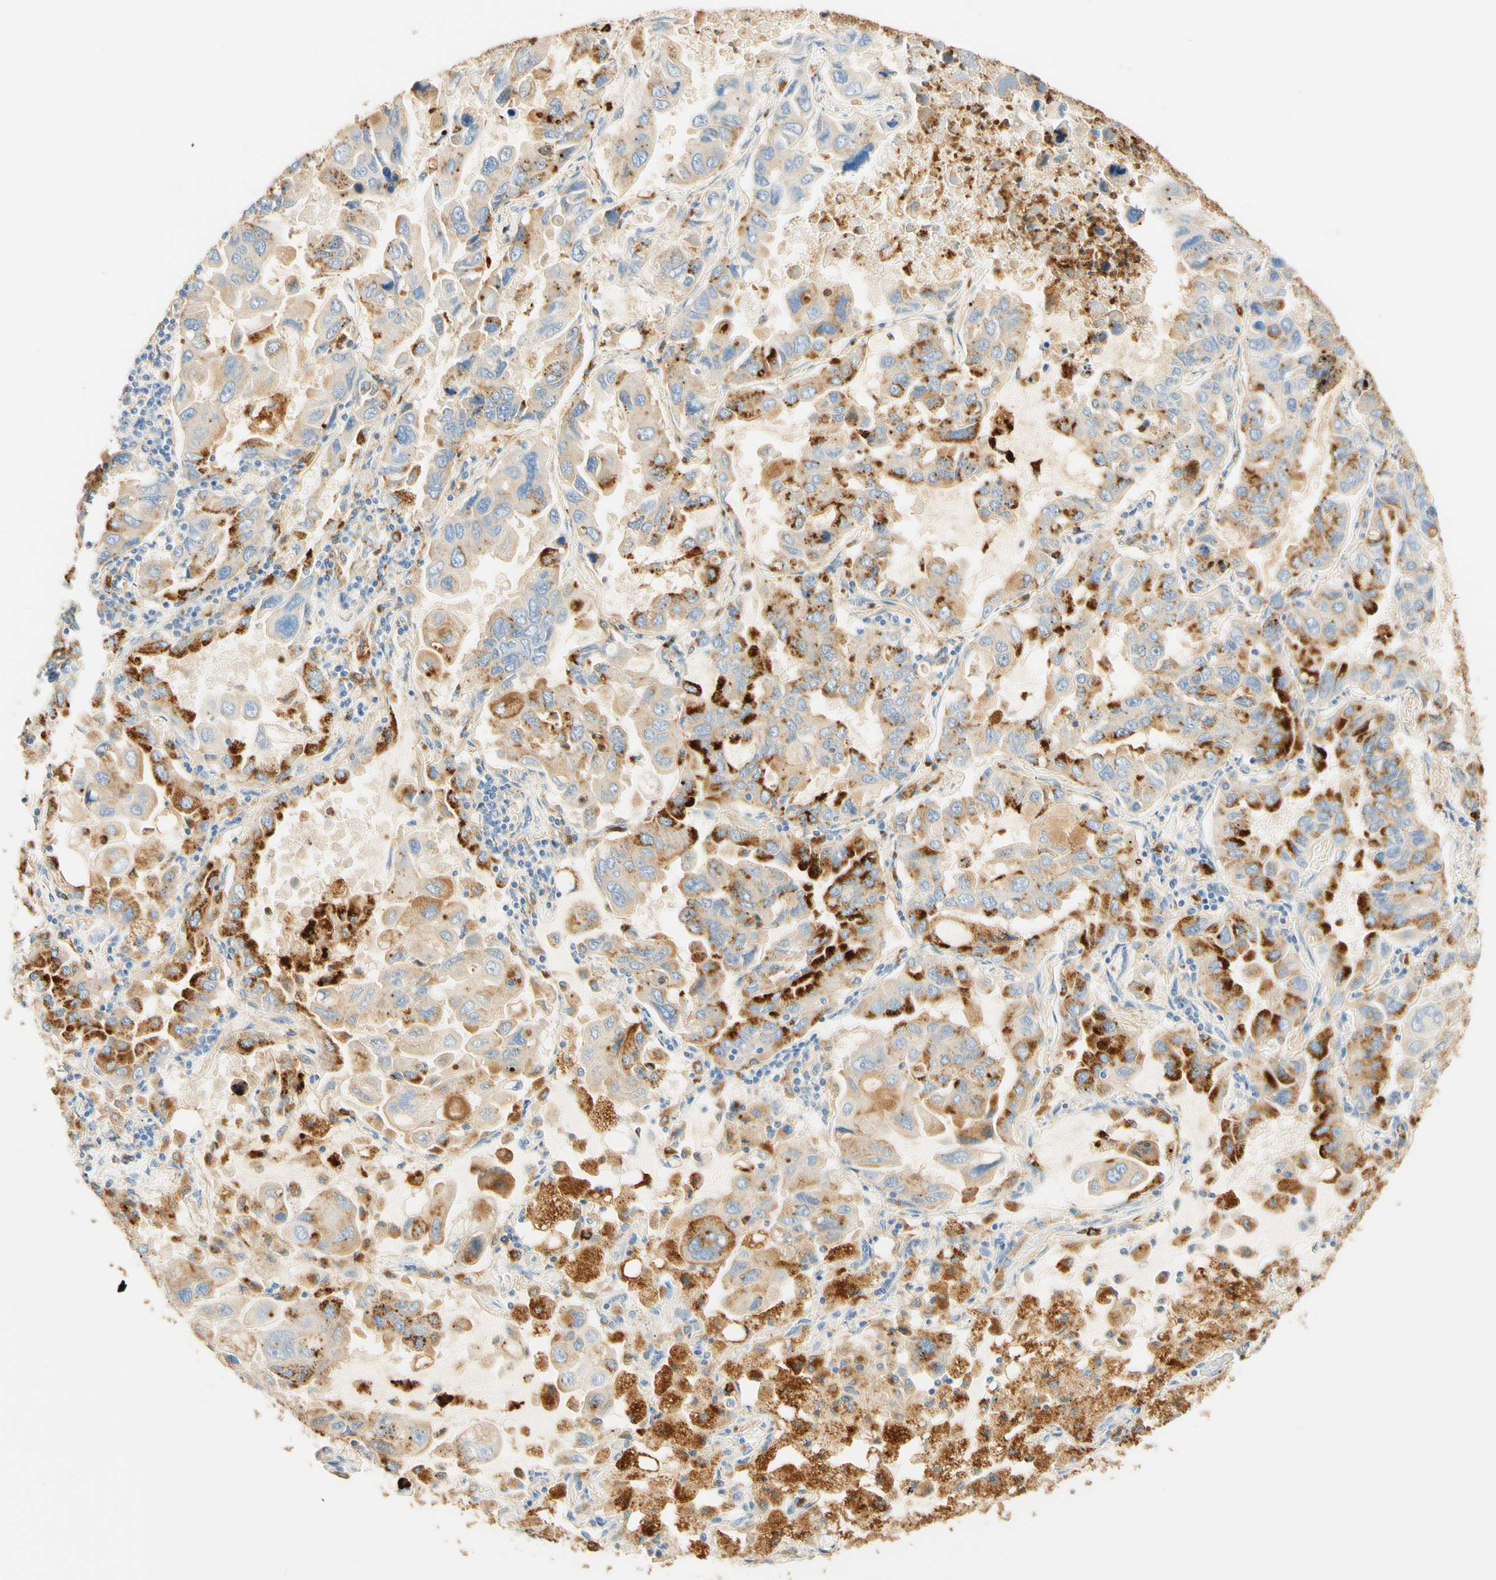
{"staining": {"intensity": "strong", "quantity": "25%-75%", "location": "cytoplasmic/membranous"}, "tissue": "lung cancer", "cell_type": "Tumor cells", "image_type": "cancer", "snomed": [{"axis": "morphology", "description": "Adenocarcinoma, NOS"}, {"axis": "topography", "description": "Lung"}], "caption": "Immunohistochemistry (IHC) histopathology image of lung cancer stained for a protein (brown), which displays high levels of strong cytoplasmic/membranous expression in approximately 25%-75% of tumor cells.", "gene": "CD63", "patient": {"sex": "male", "age": 64}}